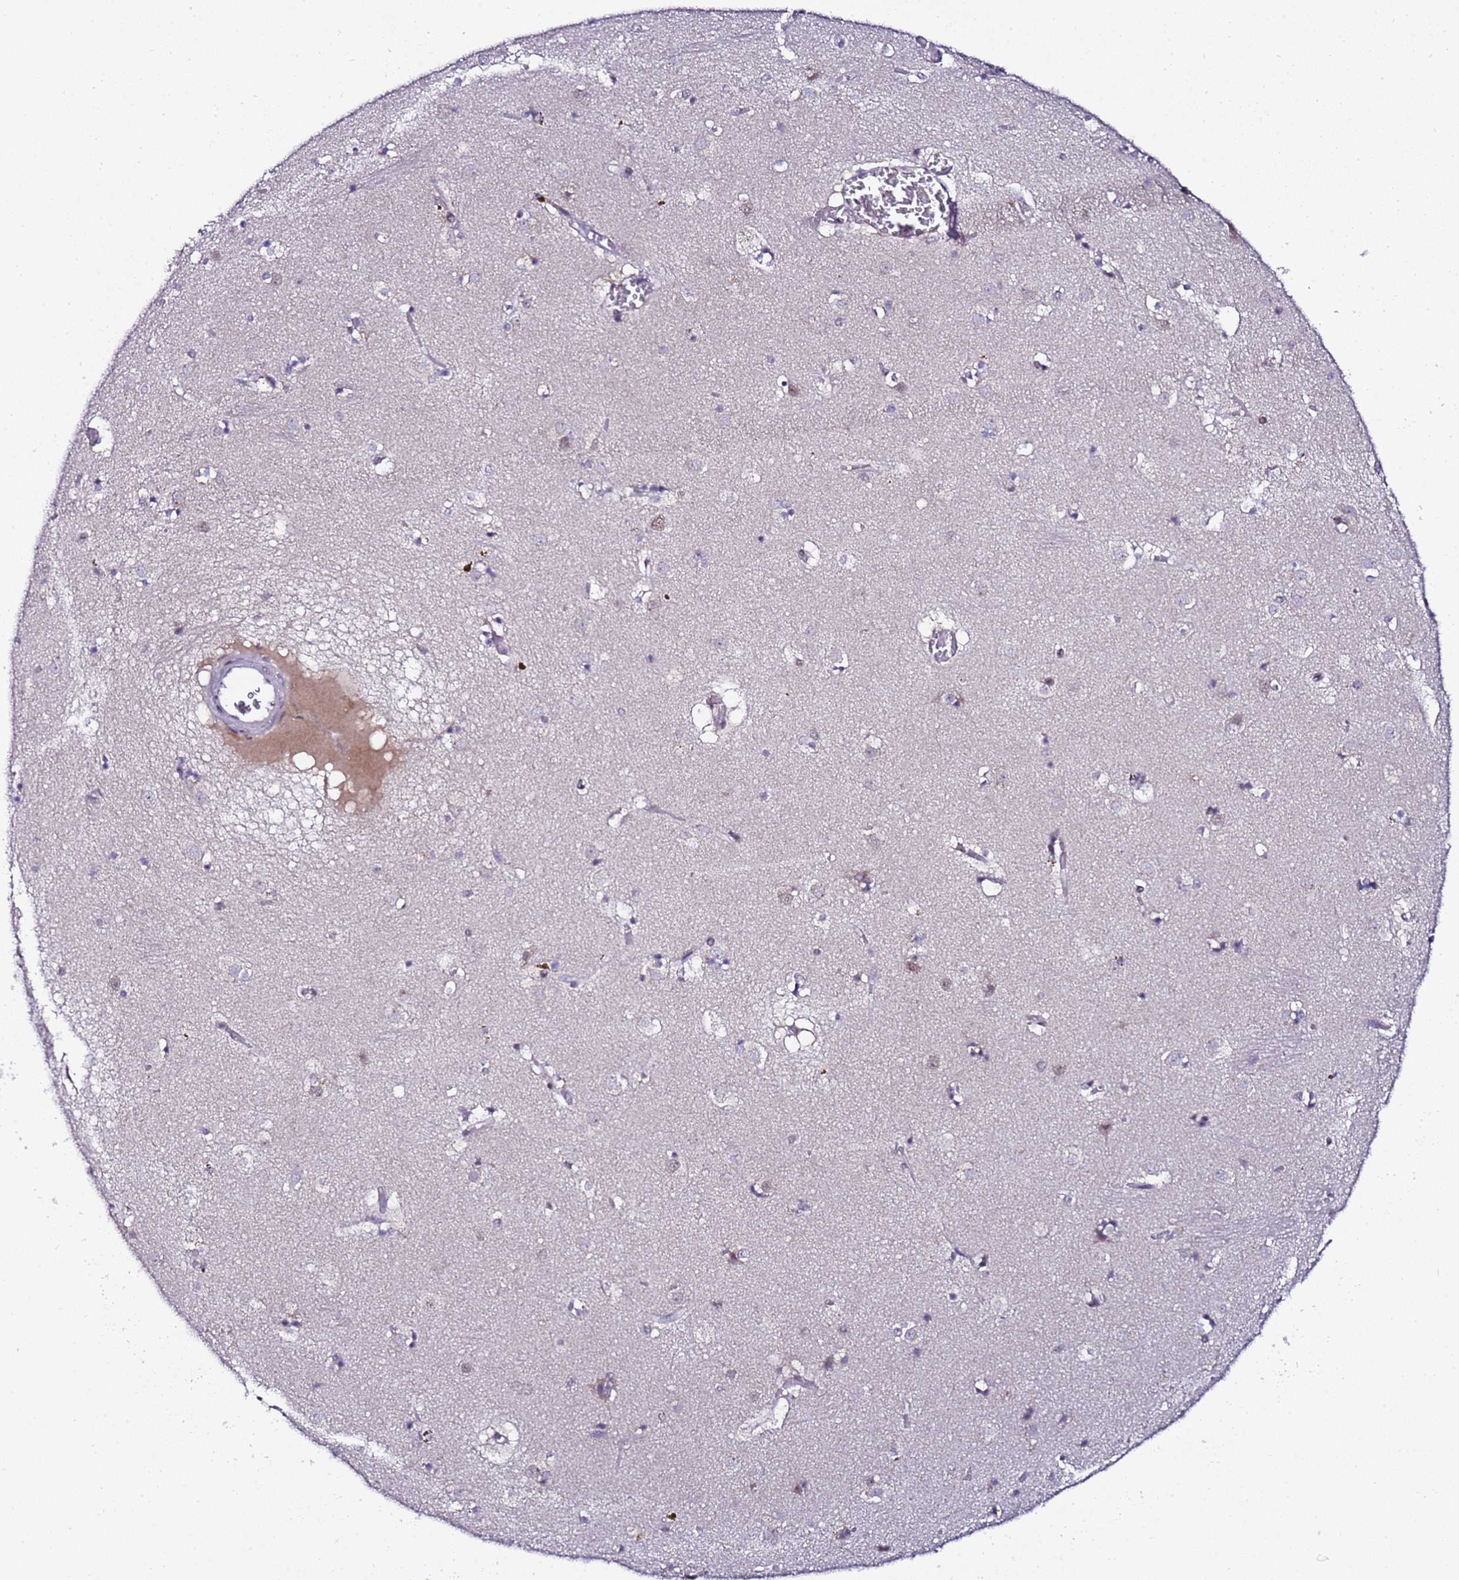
{"staining": {"intensity": "negative", "quantity": "none", "location": "none"}, "tissue": "caudate", "cell_type": "Glial cells", "image_type": "normal", "snomed": [{"axis": "morphology", "description": "Normal tissue, NOS"}, {"axis": "topography", "description": "Lateral ventricle wall"}], "caption": "High magnification brightfield microscopy of unremarkable caudate stained with DAB (3,3'-diaminobenzidine) (brown) and counterstained with hematoxylin (blue): glial cells show no significant staining.", "gene": "C19orf47", "patient": {"sex": "male", "age": 70}}